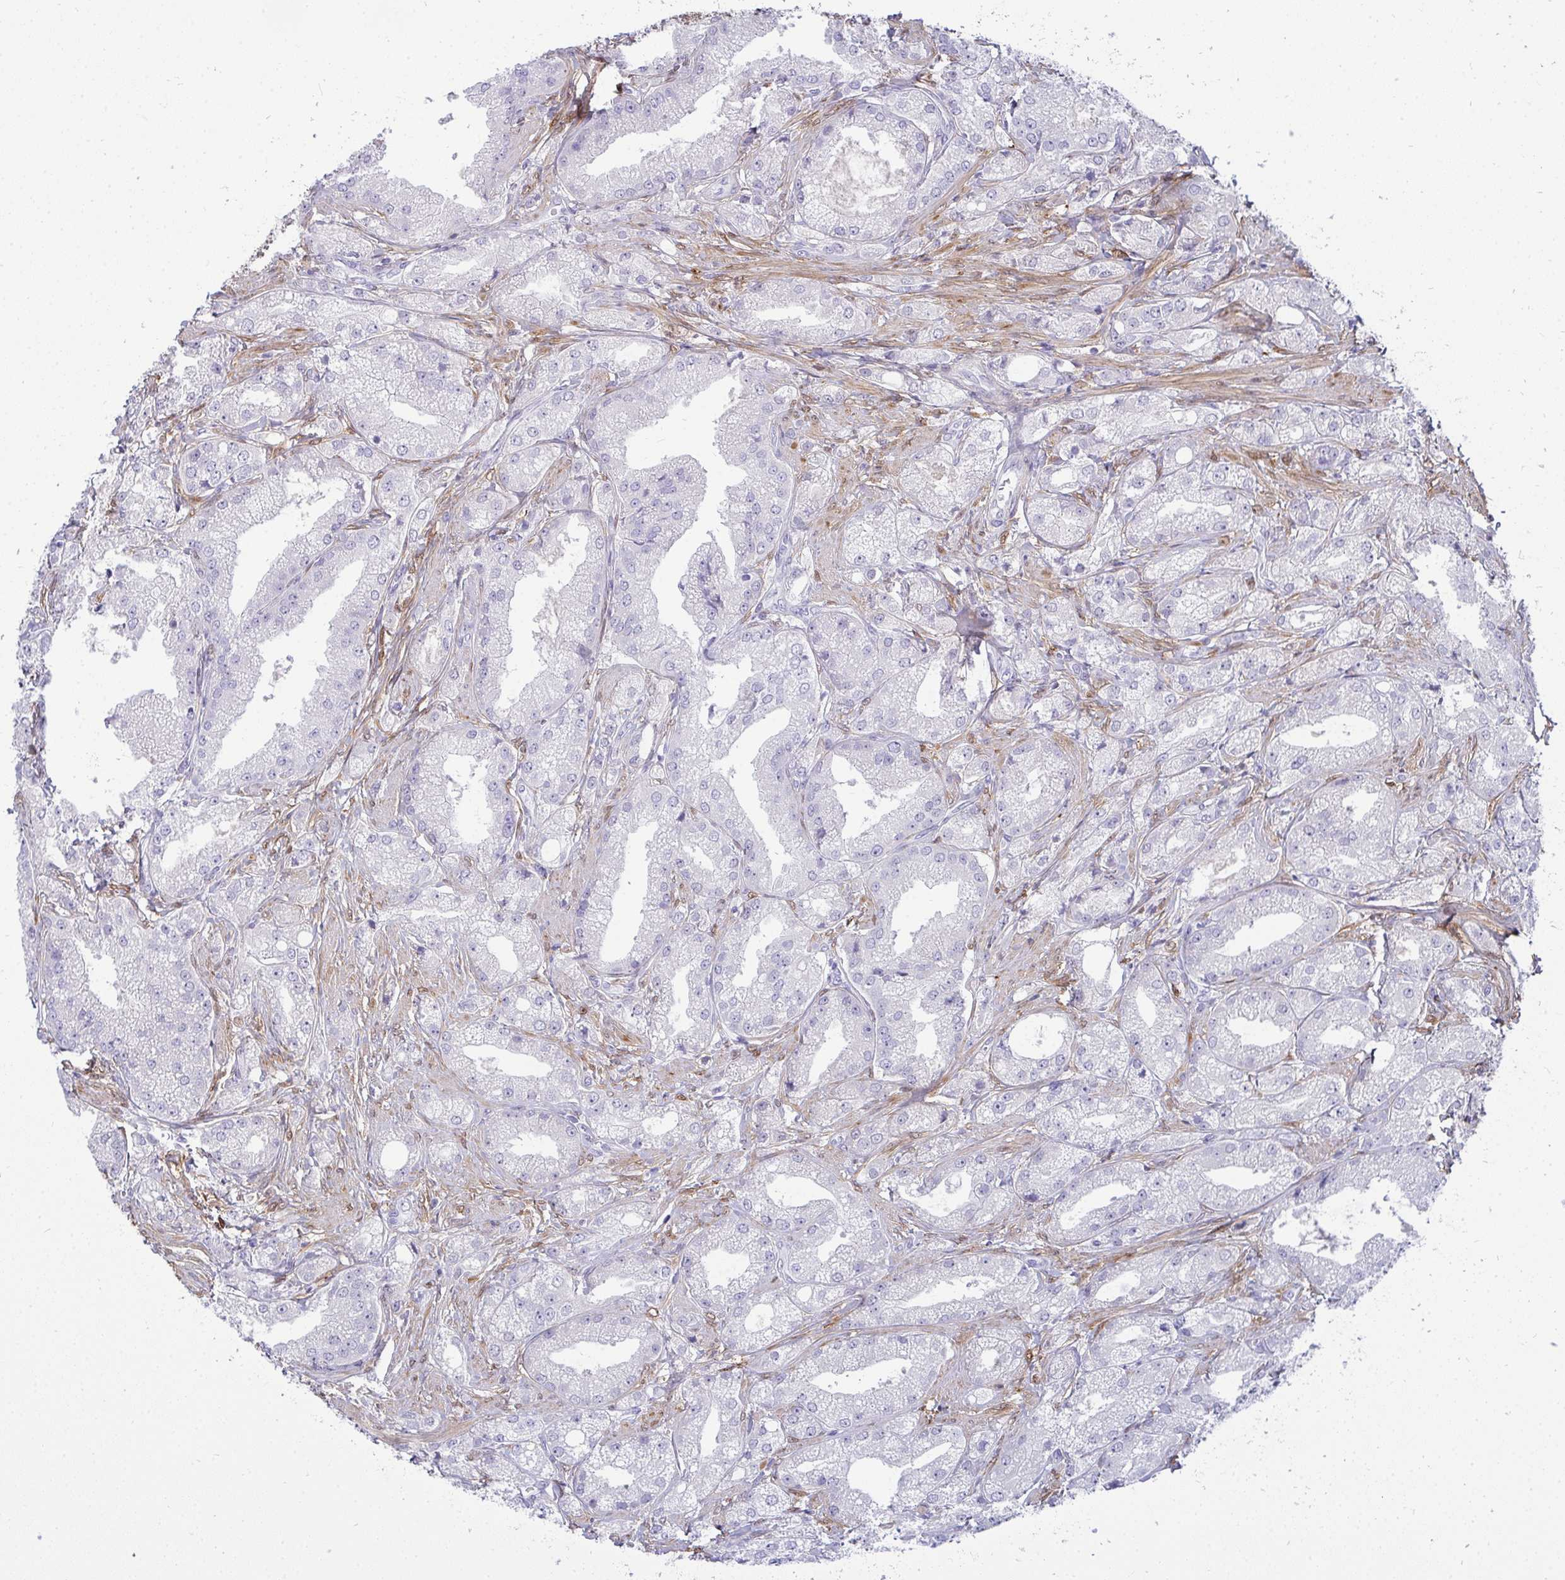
{"staining": {"intensity": "negative", "quantity": "none", "location": "none"}, "tissue": "prostate cancer", "cell_type": "Tumor cells", "image_type": "cancer", "snomed": [{"axis": "morphology", "description": "Adenocarcinoma, High grade"}, {"axis": "topography", "description": "Prostate"}], "caption": "DAB immunohistochemical staining of high-grade adenocarcinoma (prostate) exhibits no significant expression in tumor cells.", "gene": "HSPB6", "patient": {"sex": "male", "age": 61}}